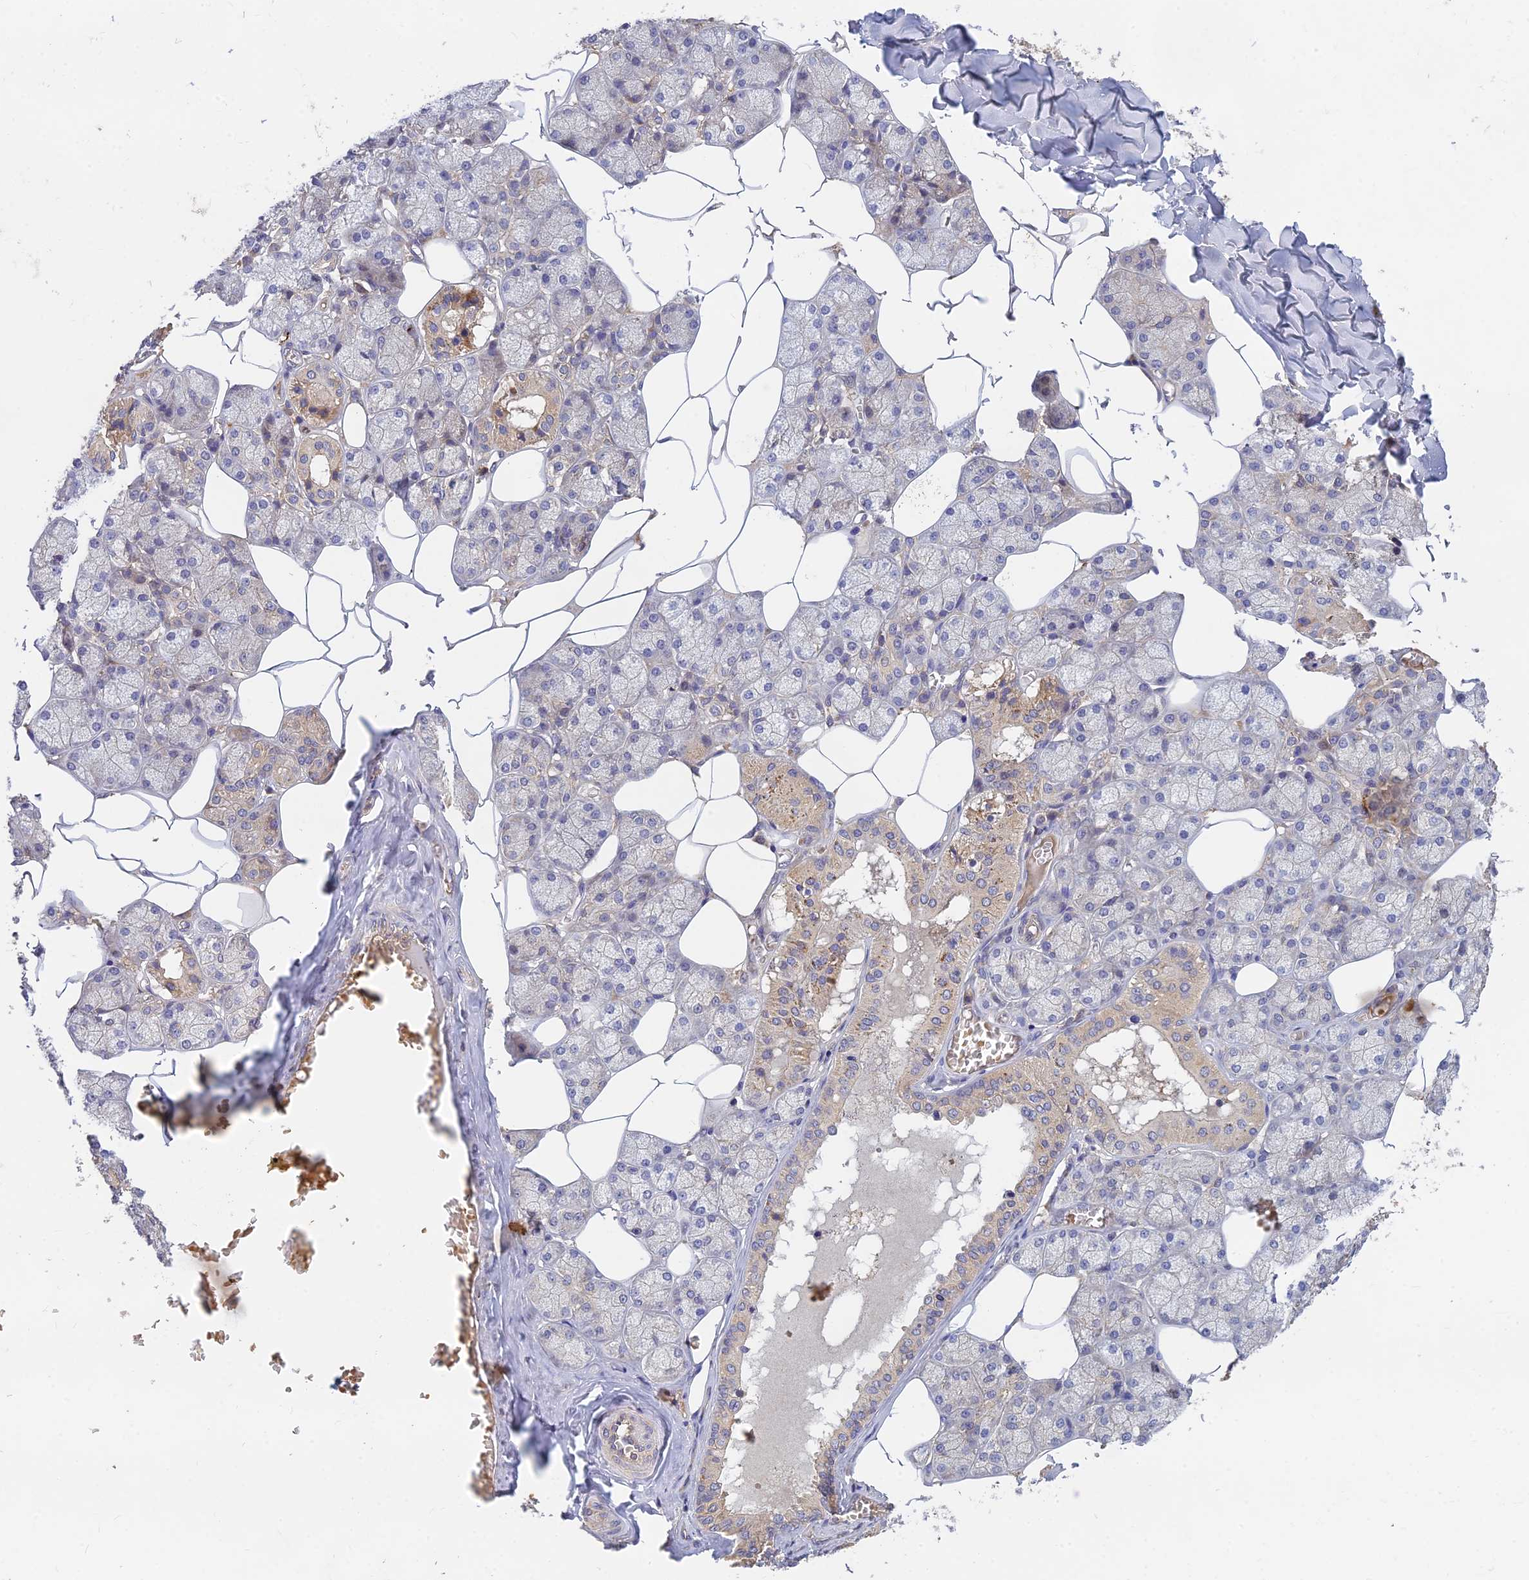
{"staining": {"intensity": "moderate", "quantity": "<25%", "location": "cytoplasmic/membranous"}, "tissue": "salivary gland", "cell_type": "Glandular cells", "image_type": "normal", "snomed": [{"axis": "morphology", "description": "Normal tissue, NOS"}, {"axis": "topography", "description": "Salivary gland"}], "caption": "Brown immunohistochemical staining in unremarkable human salivary gland shows moderate cytoplasmic/membranous positivity in about <25% of glandular cells.", "gene": "FAM151B", "patient": {"sex": "male", "age": 62}}